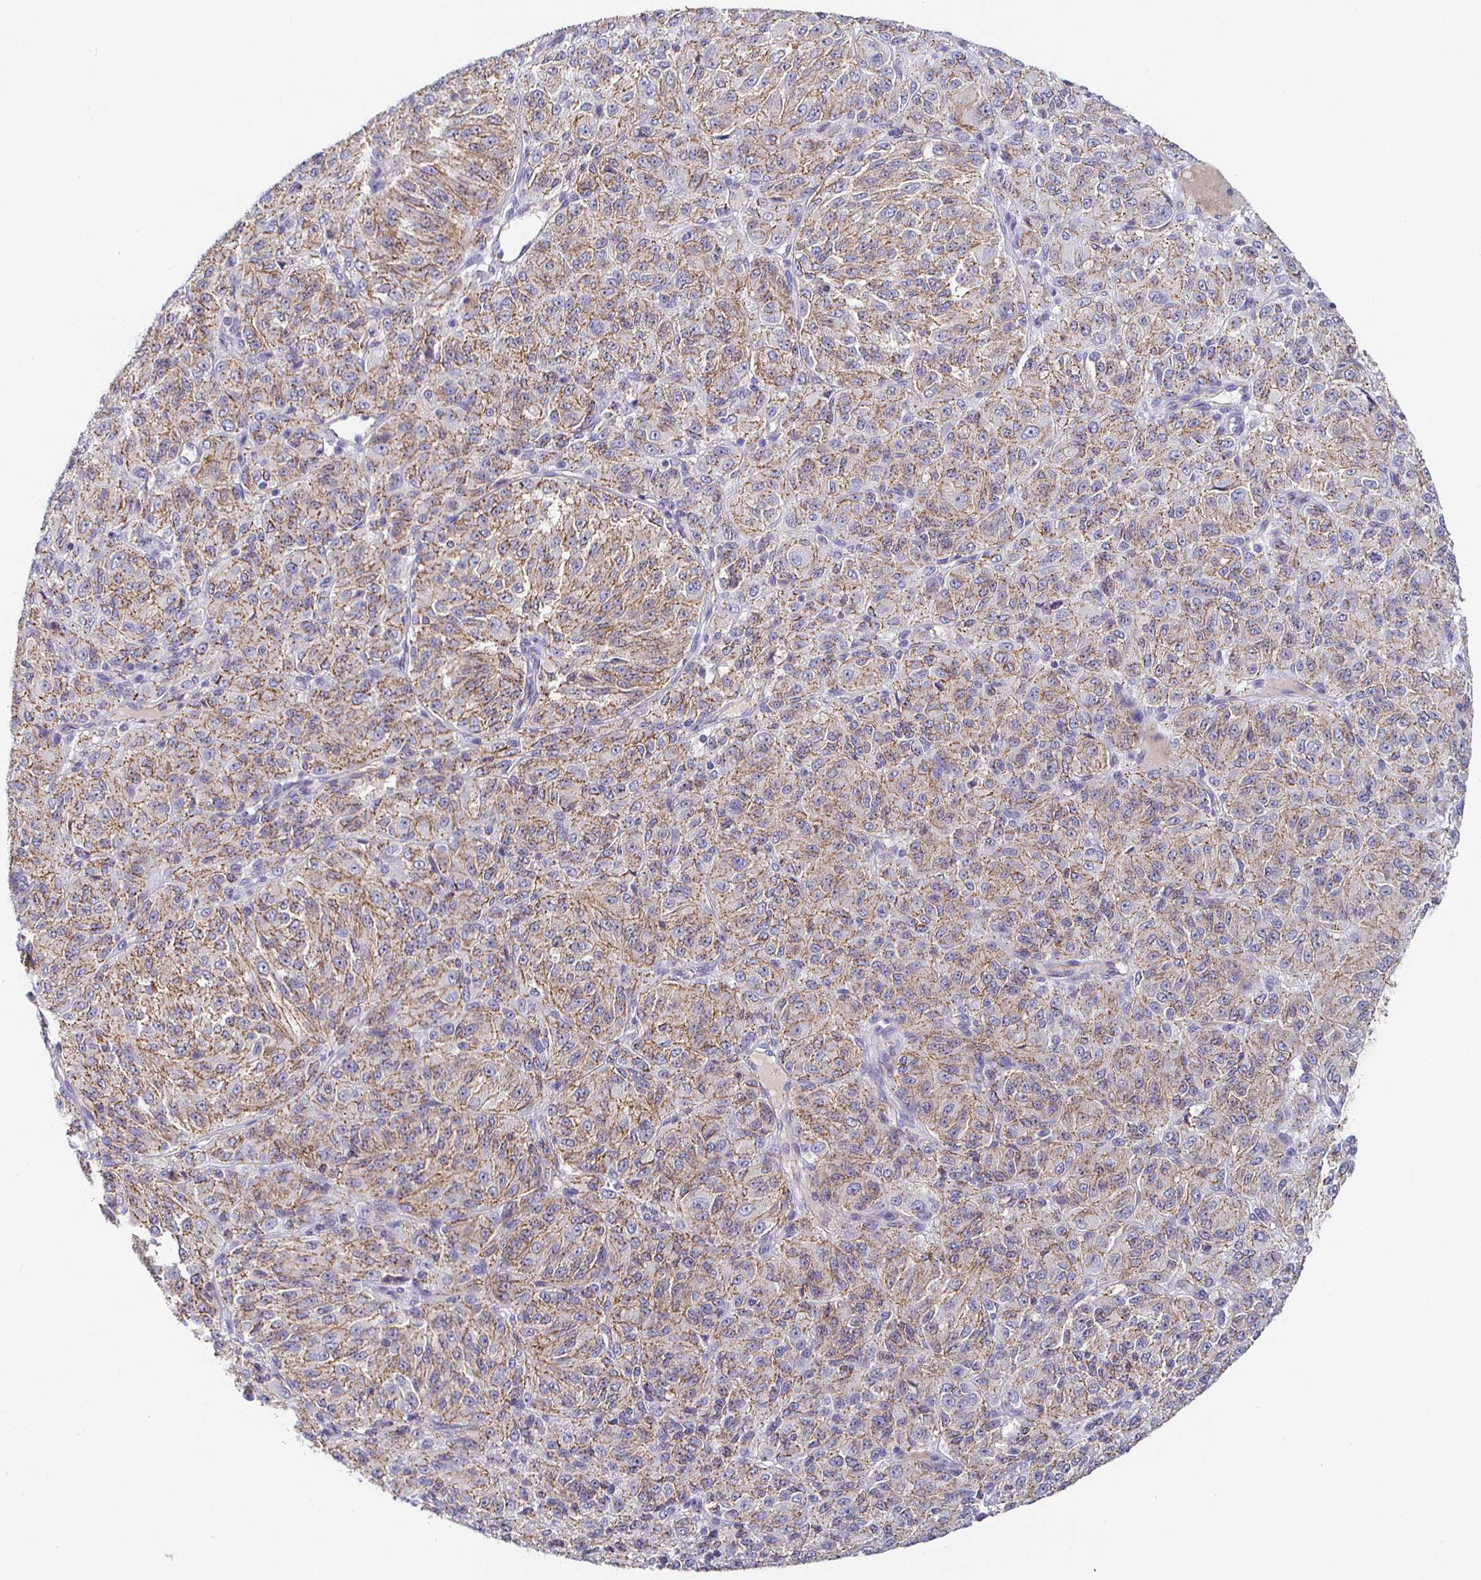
{"staining": {"intensity": "weak", "quantity": ">75%", "location": "cytoplasmic/membranous"}, "tissue": "melanoma", "cell_type": "Tumor cells", "image_type": "cancer", "snomed": [{"axis": "morphology", "description": "Malignant melanoma, Metastatic site"}, {"axis": "topography", "description": "Brain"}], "caption": "This photomicrograph exhibits malignant melanoma (metastatic site) stained with immunohistochemistry (IHC) to label a protein in brown. The cytoplasmic/membranous of tumor cells show weak positivity for the protein. Nuclei are counter-stained blue.", "gene": "PIWIL3", "patient": {"sex": "female", "age": 56}}